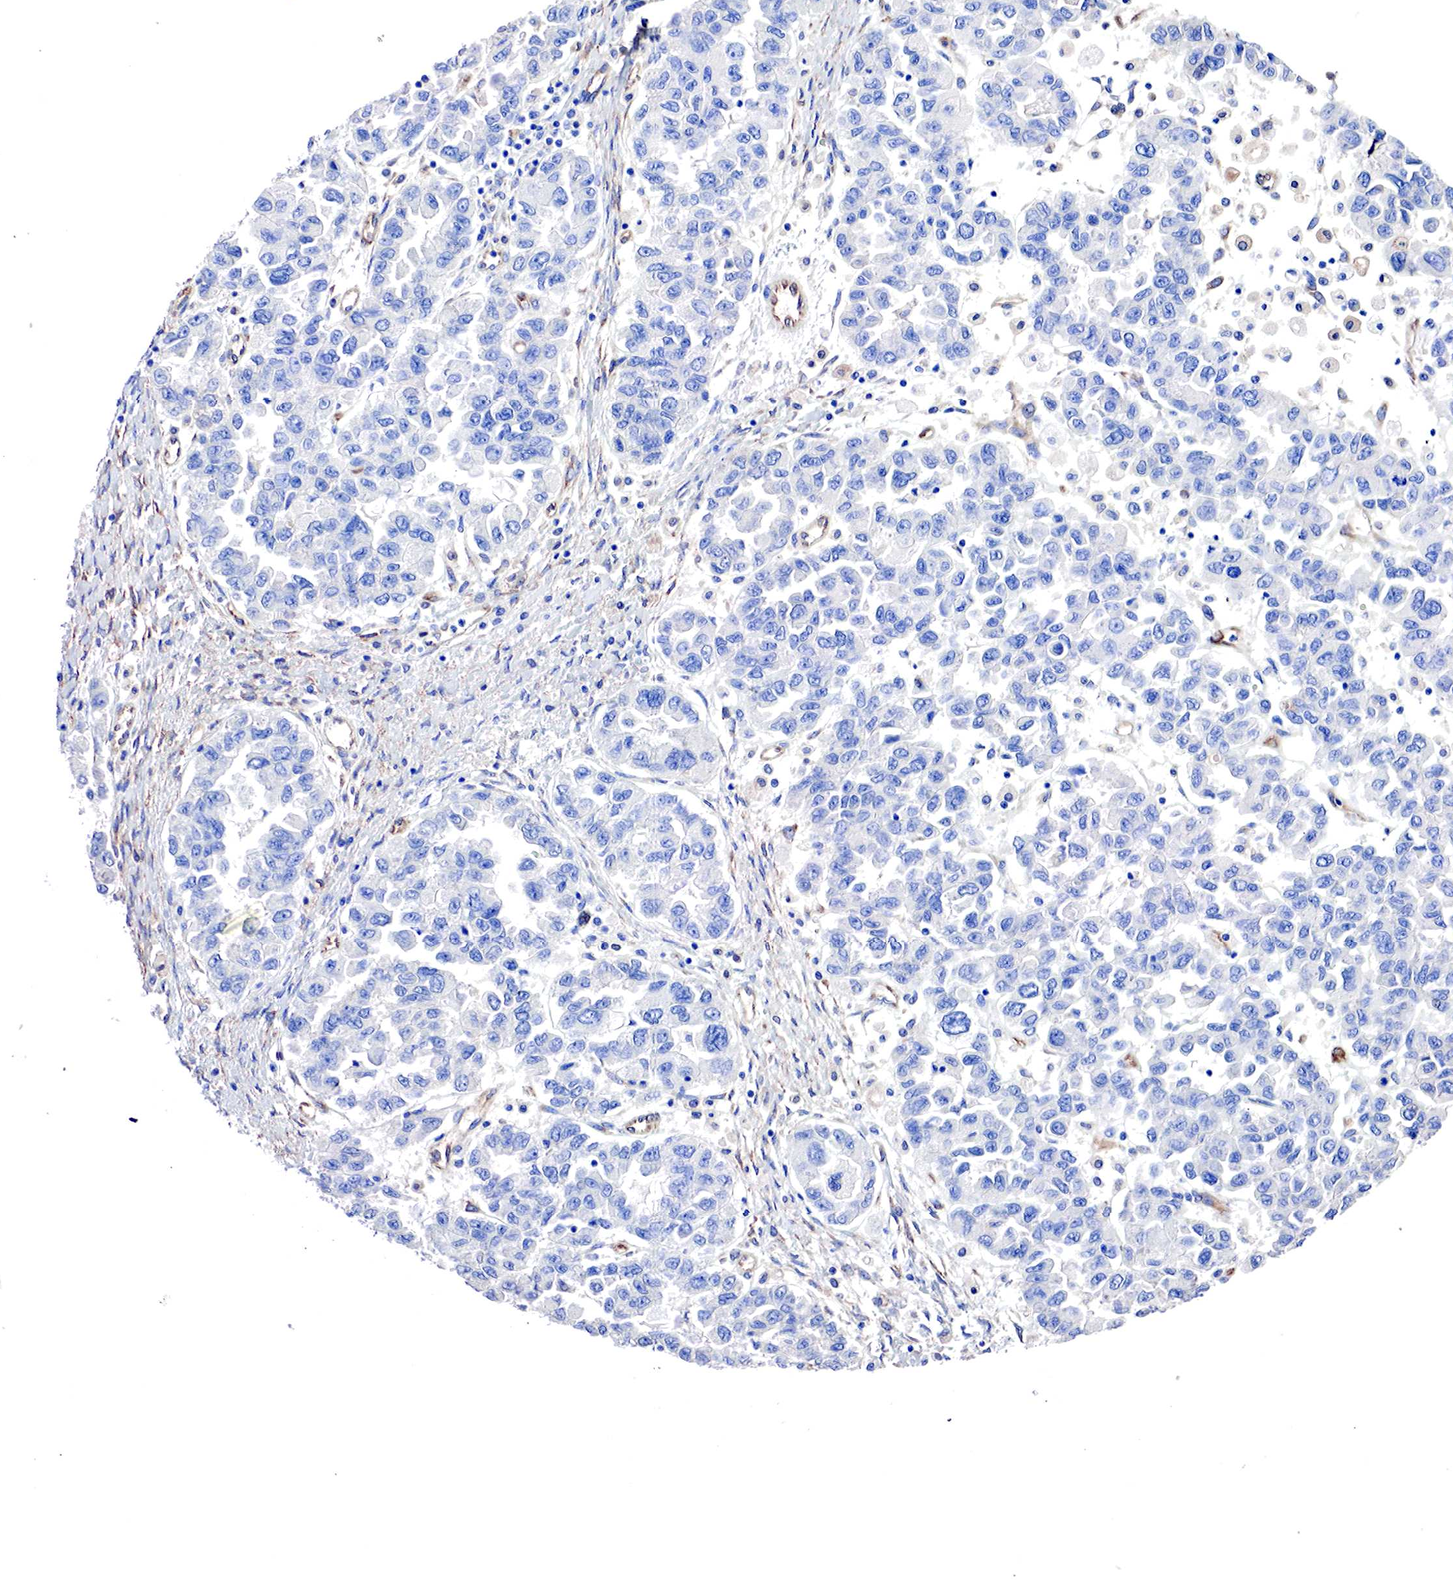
{"staining": {"intensity": "negative", "quantity": "none", "location": "none"}, "tissue": "ovarian cancer", "cell_type": "Tumor cells", "image_type": "cancer", "snomed": [{"axis": "morphology", "description": "Cystadenocarcinoma, serous, NOS"}, {"axis": "topography", "description": "Ovary"}], "caption": "Immunohistochemistry histopathology image of neoplastic tissue: human ovarian cancer (serous cystadenocarcinoma) stained with DAB (3,3'-diaminobenzidine) reveals no significant protein positivity in tumor cells.", "gene": "RDX", "patient": {"sex": "female", "age": 84}}